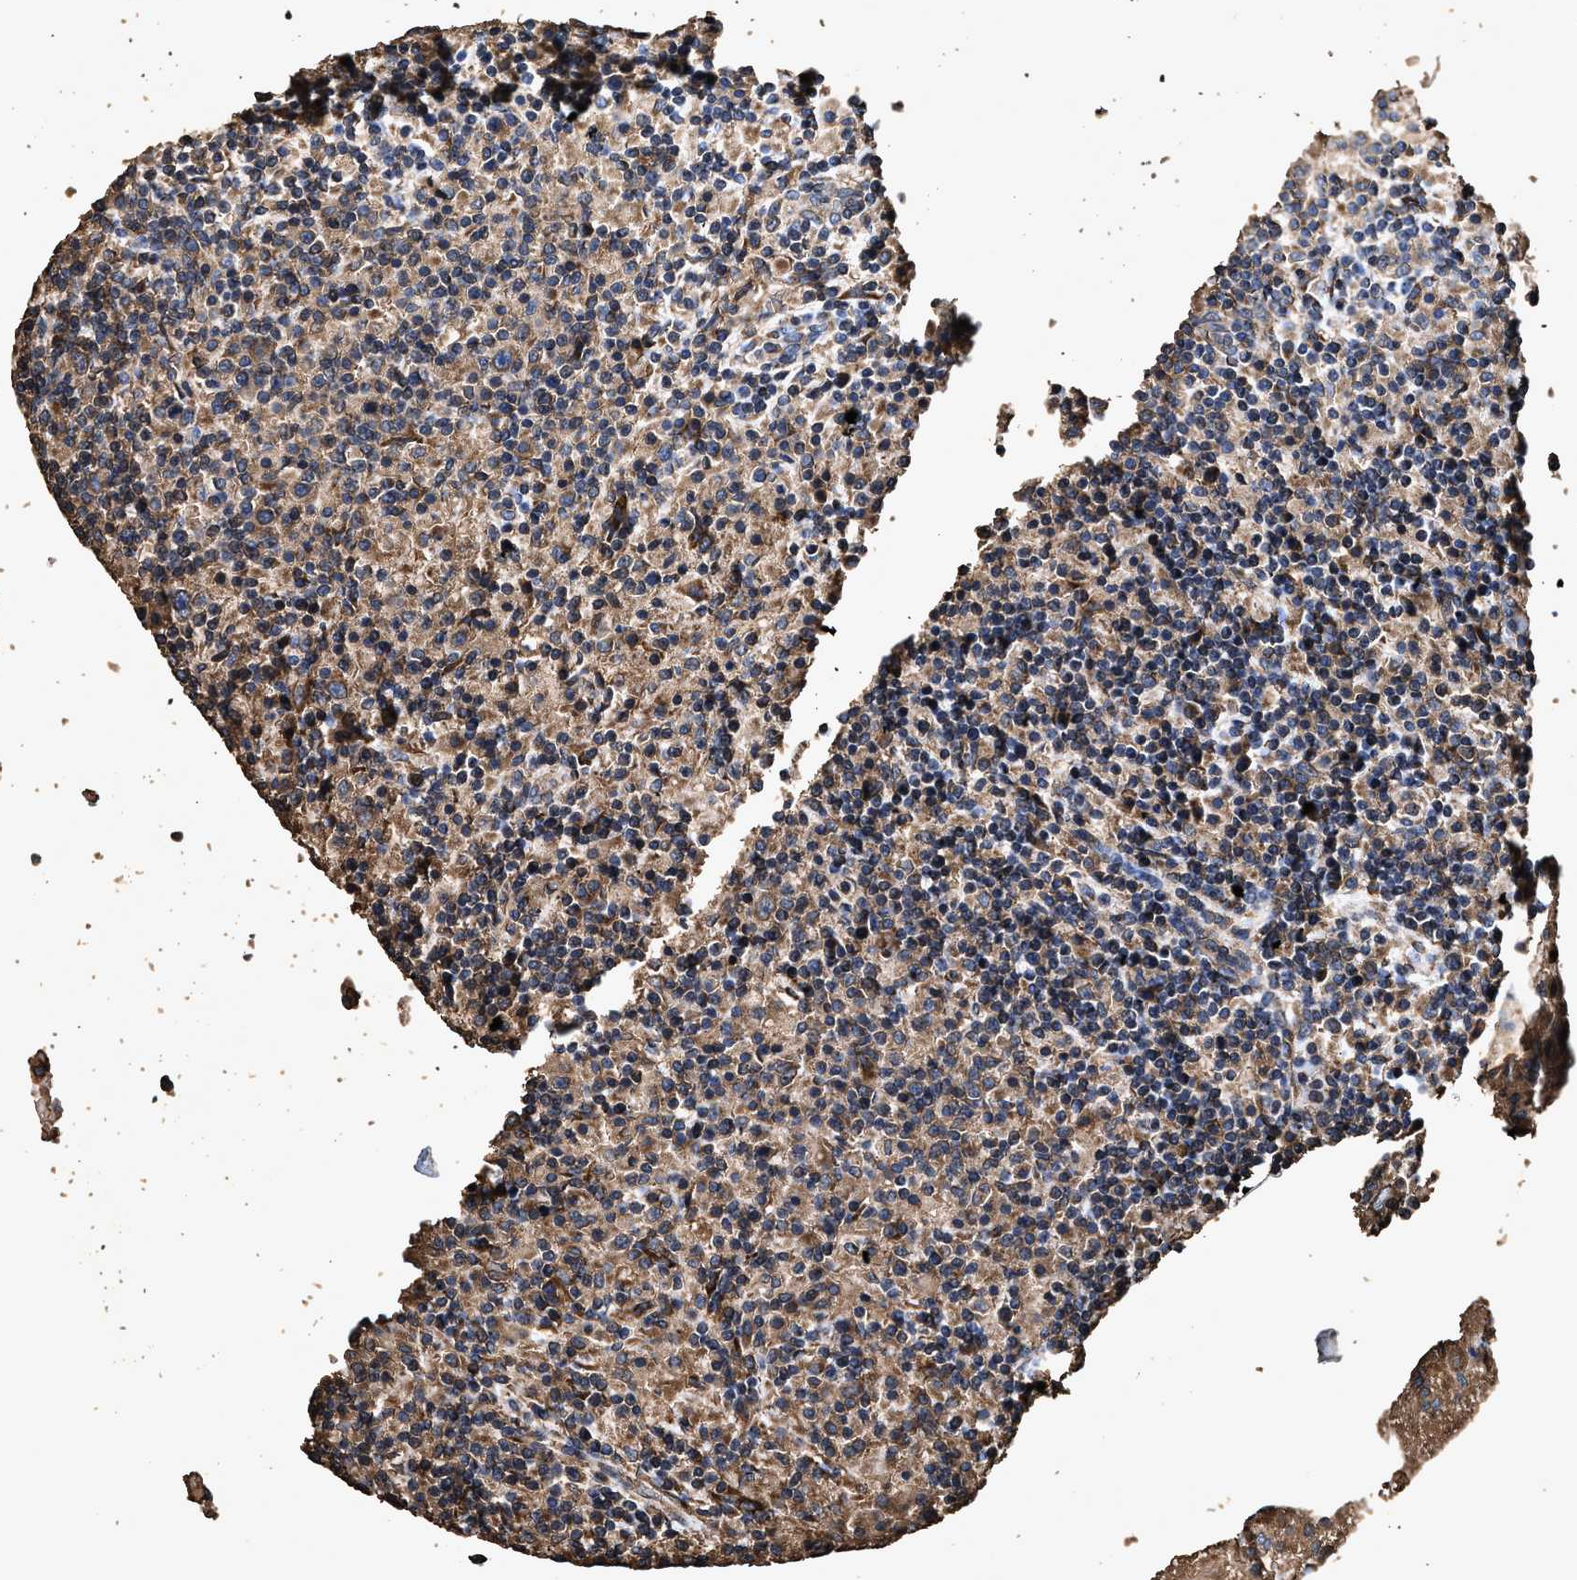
{"staining": {"intensity": "moderate", "quantity": ">75%", "location": "cytoplasmic/membranous"}, "tissue": "glioma", "cell_type": "Tumor cells", "image_type": "cancer", "snomed": [{"axis": "morphology", "description": "Glioma, malignant, High grade"}, {"axis": "topography", "description": "Brain"}], "caption": "An image showing moderate cytoplasmic/membranous staining in about >75% of tumor cells in glioma, as visualized by brown immunohistochemical staining.", "gene": "ZMYND19", "patient": {"sex": "female", "age": 59}}